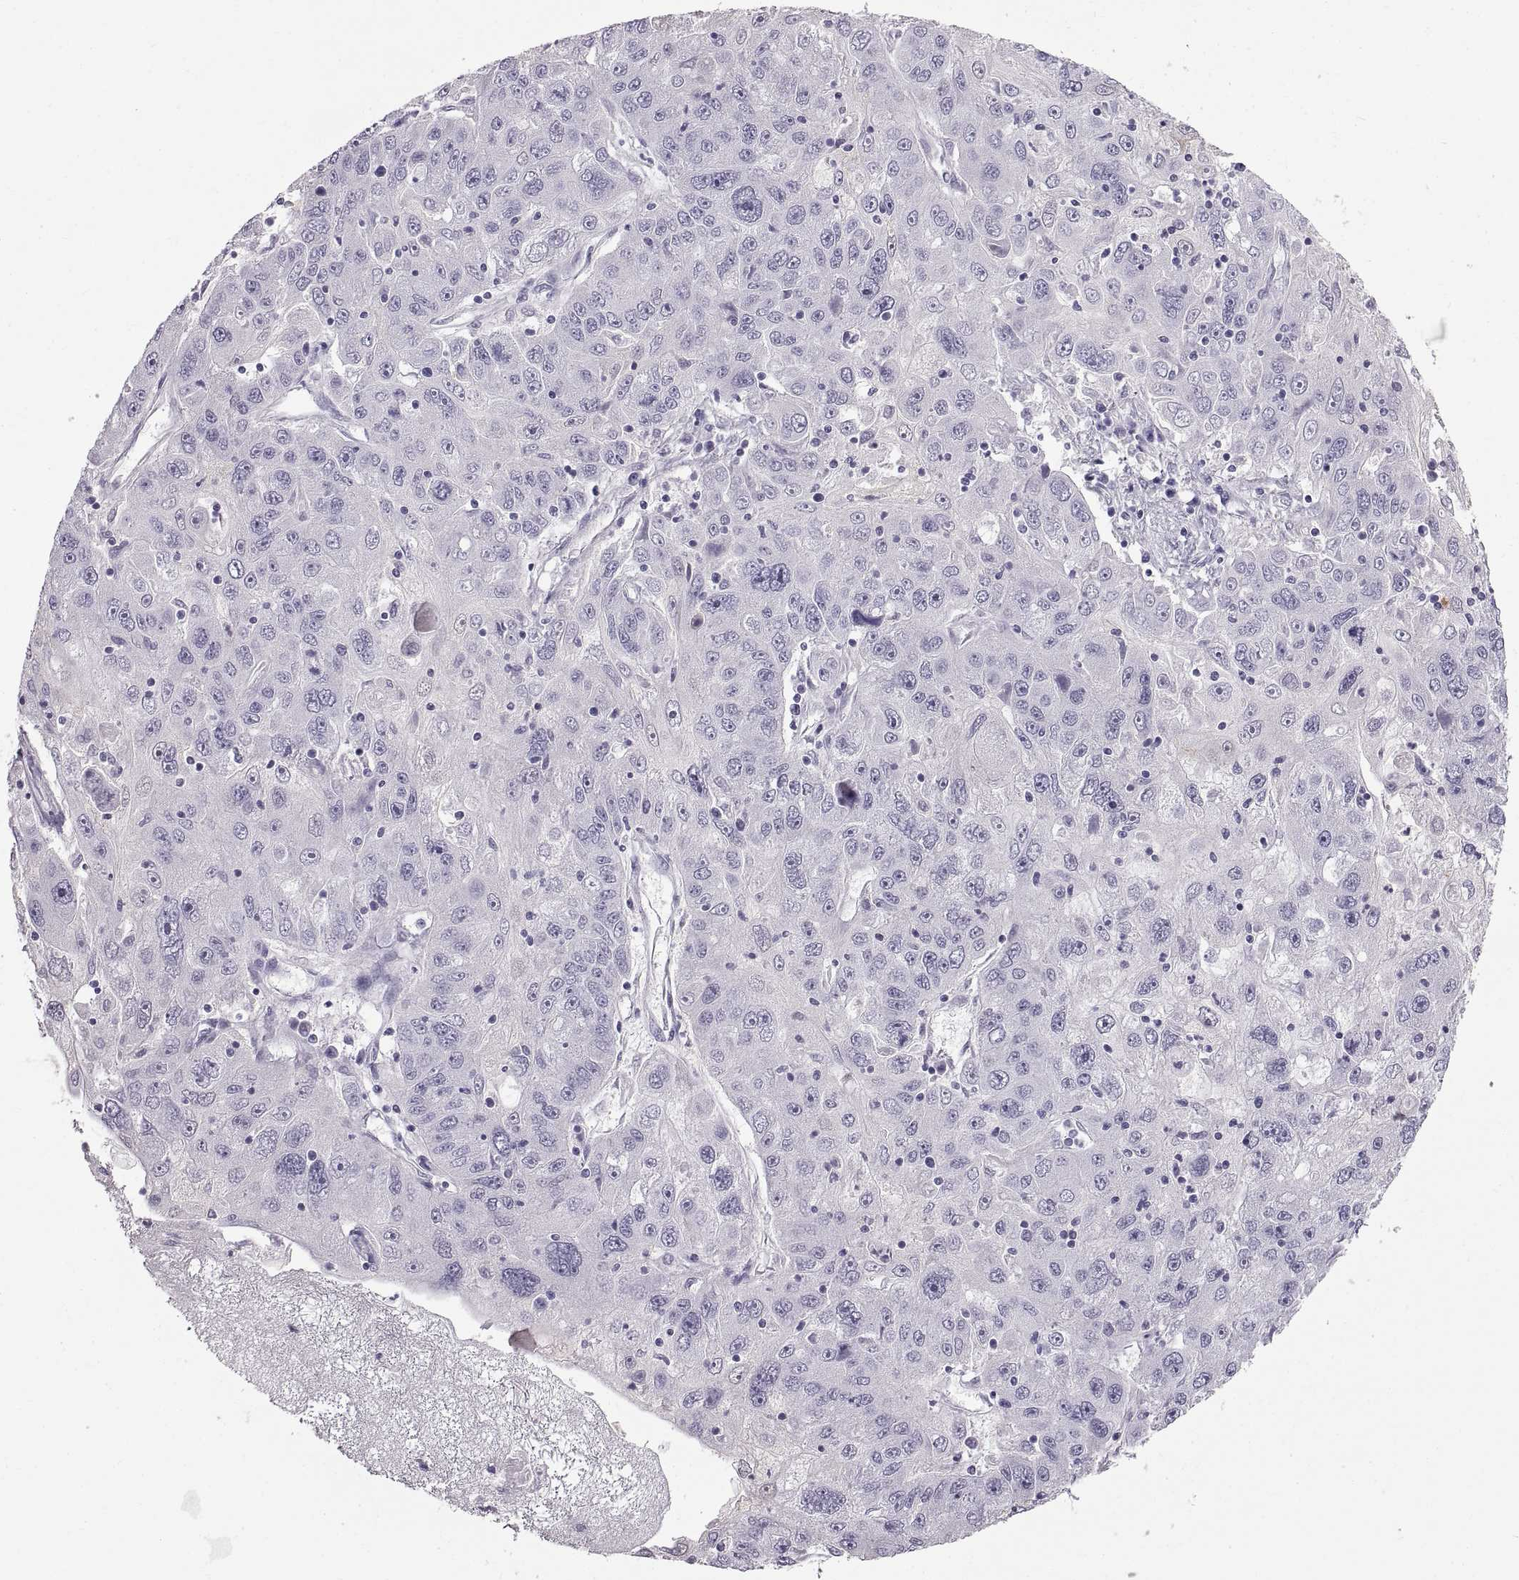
{"staining": {"intensity": "negative", "quantity": "none", "location": "none"}, "tissue": "stomach cancer", "cell_type": "Tumor cells", "image_type": "cancer", "snomed": [{"axis": "morphology", "description": "Adenocarcinoma, NOS"}, {"axis": "topography", "description": "Stomach"}], "caption": "This is a micrograph of IHC staining of stomach adenocarcinoma, which shows no expression in tumor cells. The staining is performed using DAB brown chromogen with nuclei counter-stained in using hematoxylin.", "gene": "WFDC8", "patient": {"sex": "male", "age": 56}}